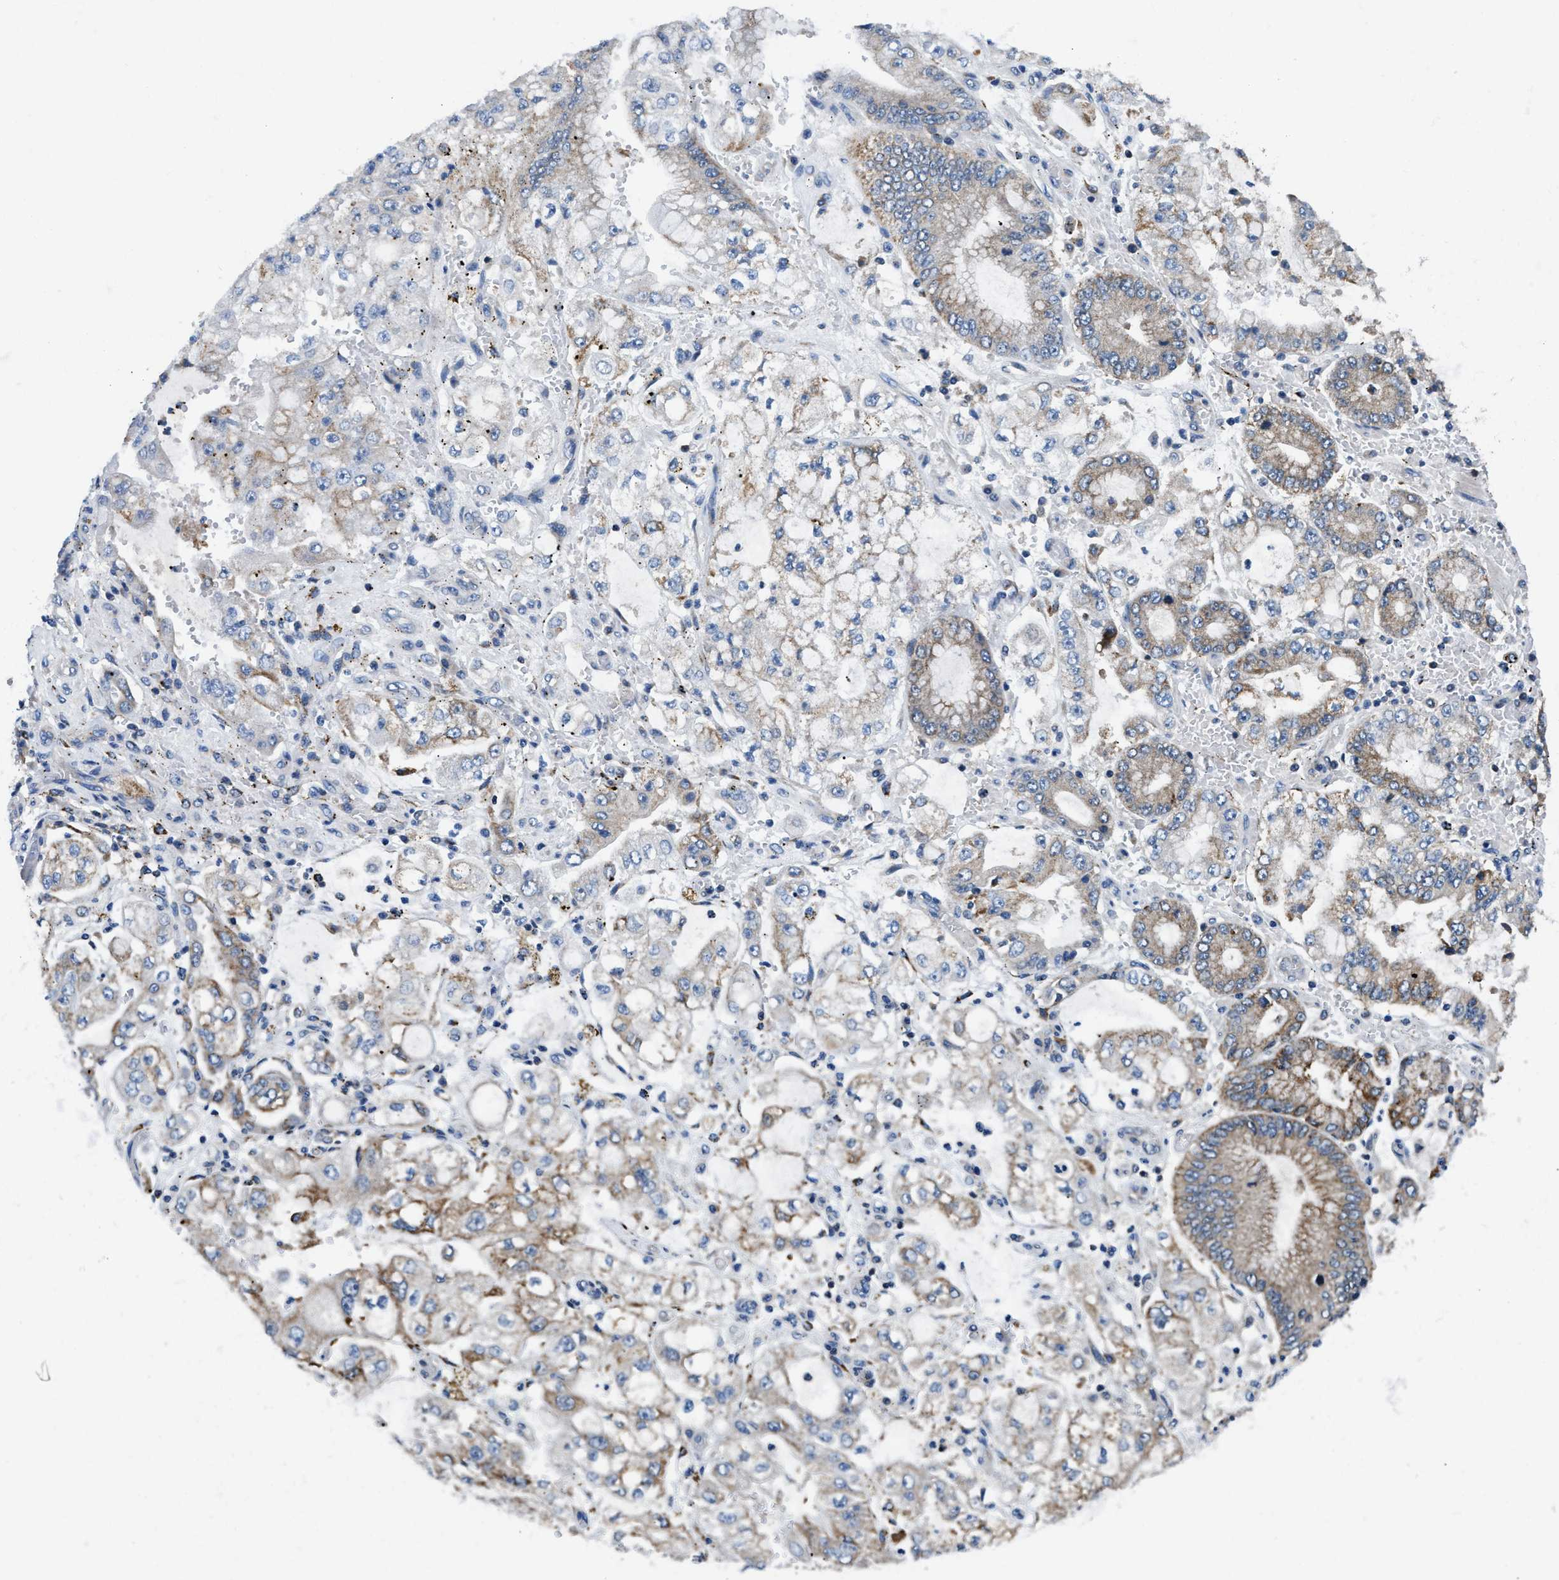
{"staining": {"intensity": "moderate", "quantity": "<25%", "location": "cytoplasmic/membranous"}, "tissue": "stomach cancer", "cell_type": "Tumor cells", "image_type": "cancer", "snomed": [{"axis": "morphology", "description": "Adenocarcinoma, NOS"}, {"axis": "topography", "description": "Stomach"}], "caption": "Immunohistochemistry histopathology image of human adenocarcinoma (stomach) stained for a protein (brown), which demonstrates low levels of moderate cytoplasmic/membranous positivity in approximately <25% of tumor cells.", "gene": "CCM2", "patient": {"sex": "male", "age": 76}}